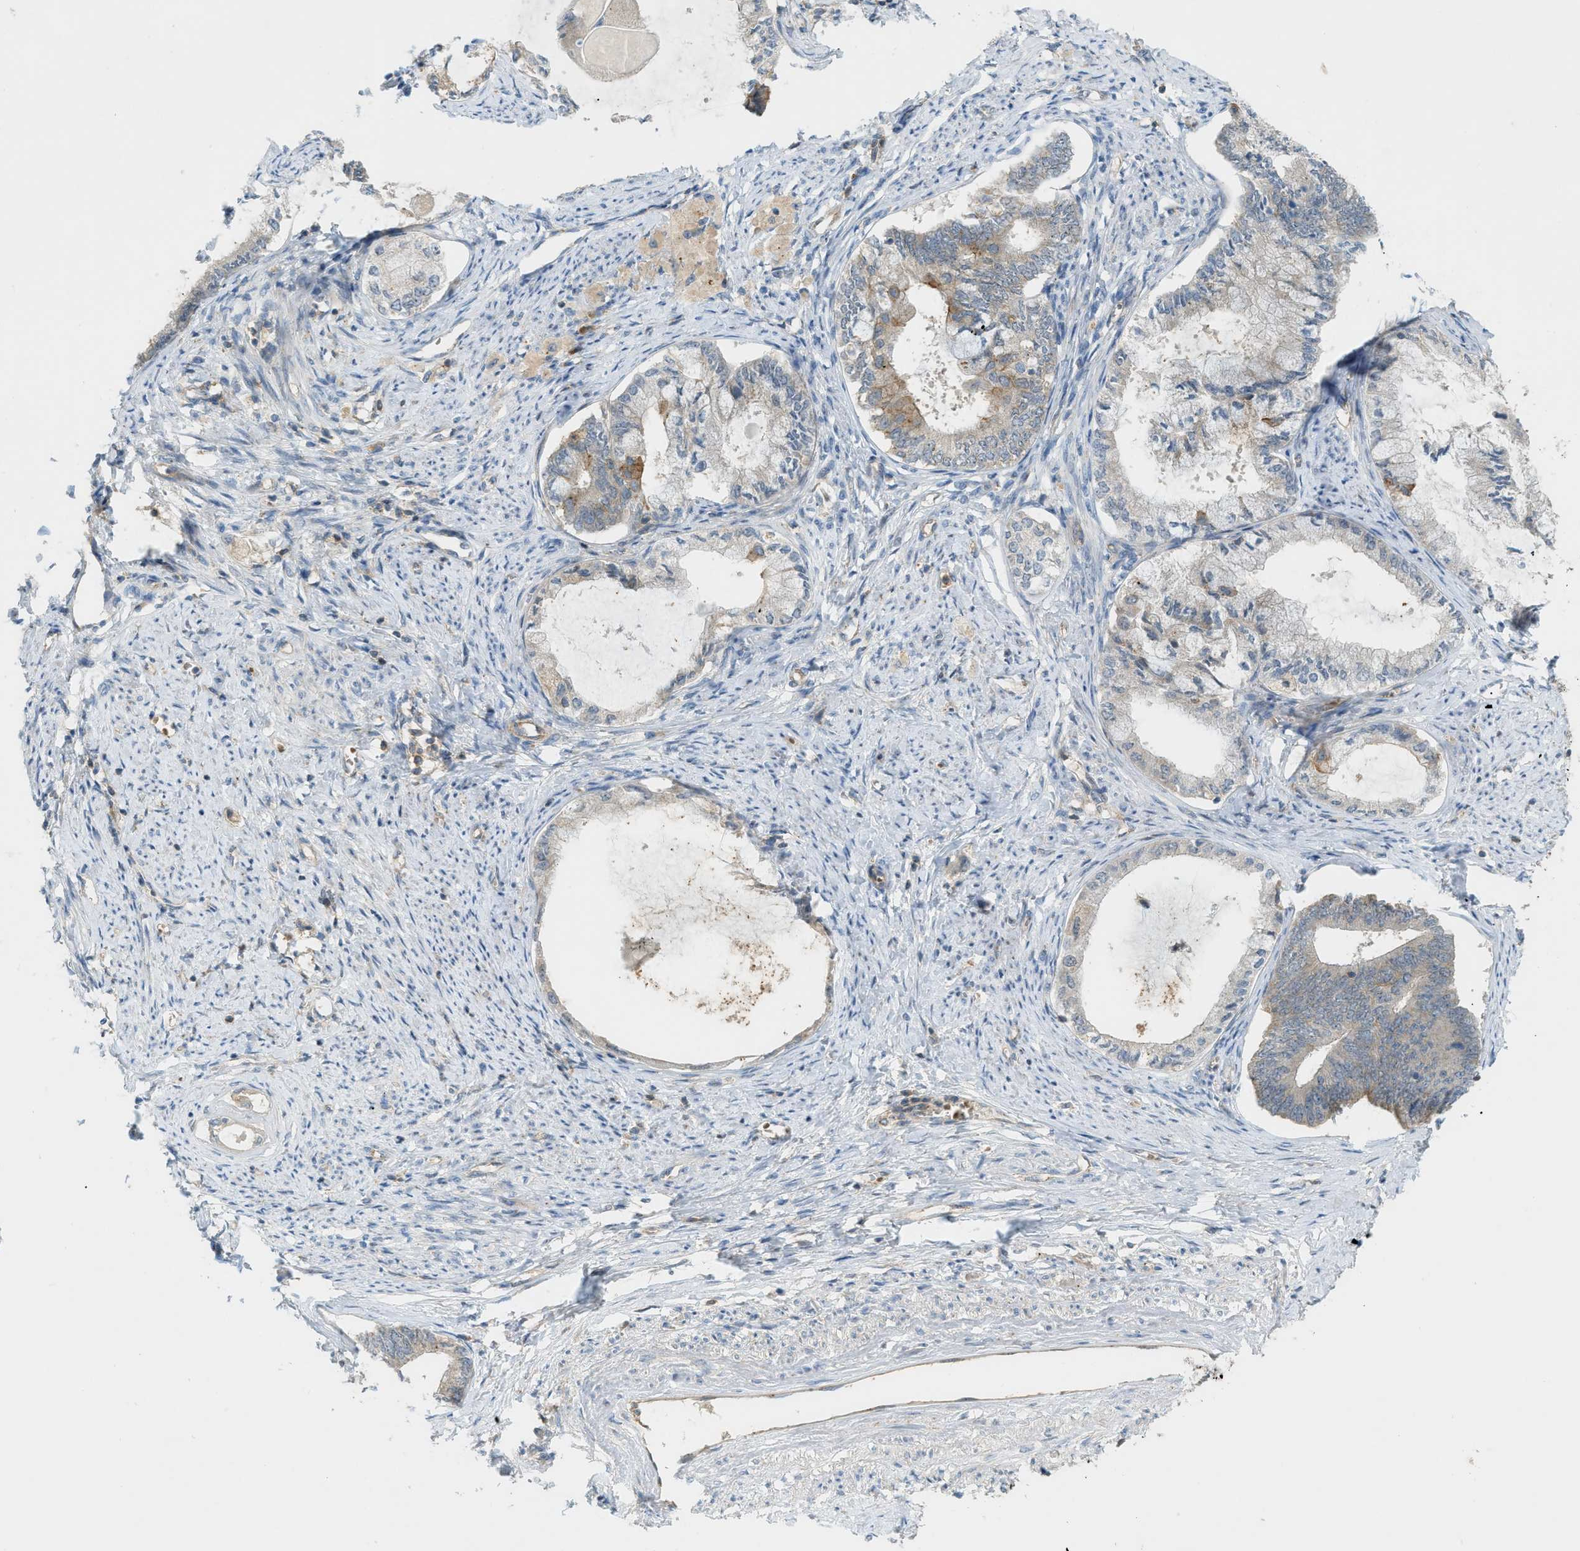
{"staining": {"intensity": "weak", "quantity": "<25%", "location": "cytoplasmic/membranous"}, "tissue": "endometrial cancer", "cell_type": "Tumor cells", "image_type": "cancer", "snomed": [{"axis": "morphology", "description": "Adenocarcinoma, NOS"}, {"axis": "topography", "description": "Endometrium"}], "caption": "Immunohistochemistry (IHC) of human endometrial cancer (adenocarcinoma) reveals no staining in tumor cells.", "gene": "GRK6", "patient": {"sex": "female", "age": 86}}